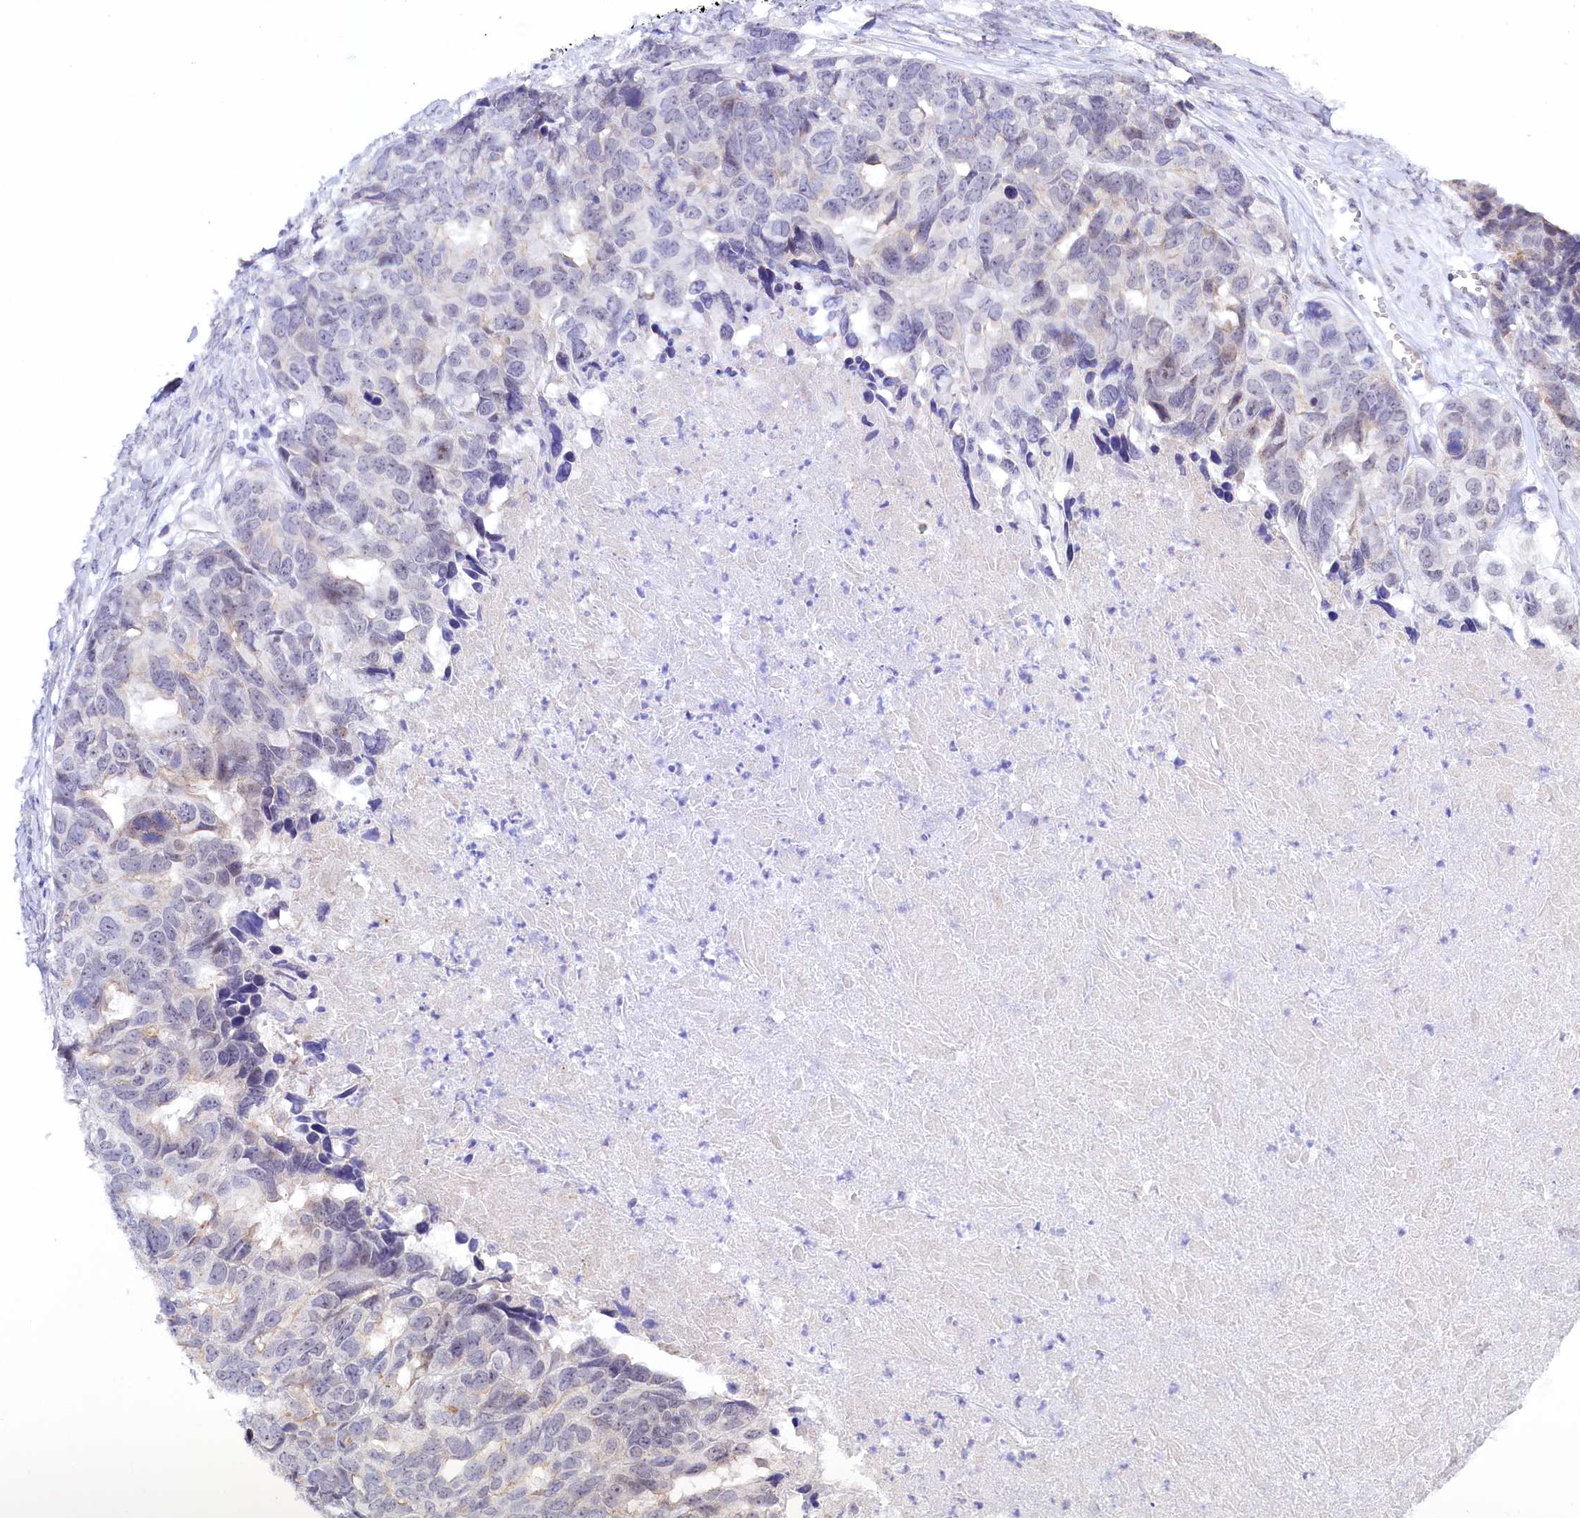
{"staining": {"intensity": "negative", "quantity": "none", "location": "none"}, "tissue": "ovarian cancer", "cell_type": "Tumor cells", "image_type": "cancer", "snomed": [{"axis": "morphology", "description": "Cystadenocarcinoma, serous, NOS"}, {"axis": "topography", "description": "Ovary"}], "caption": "A micrograph of ovarian serous cystadenocarcinoma stained for a protein displays no brown staining in tumor cells. Nuclei are stained in blue.", "gene": "SPATS2", "patient": {"sex": "female", "age": 79}}